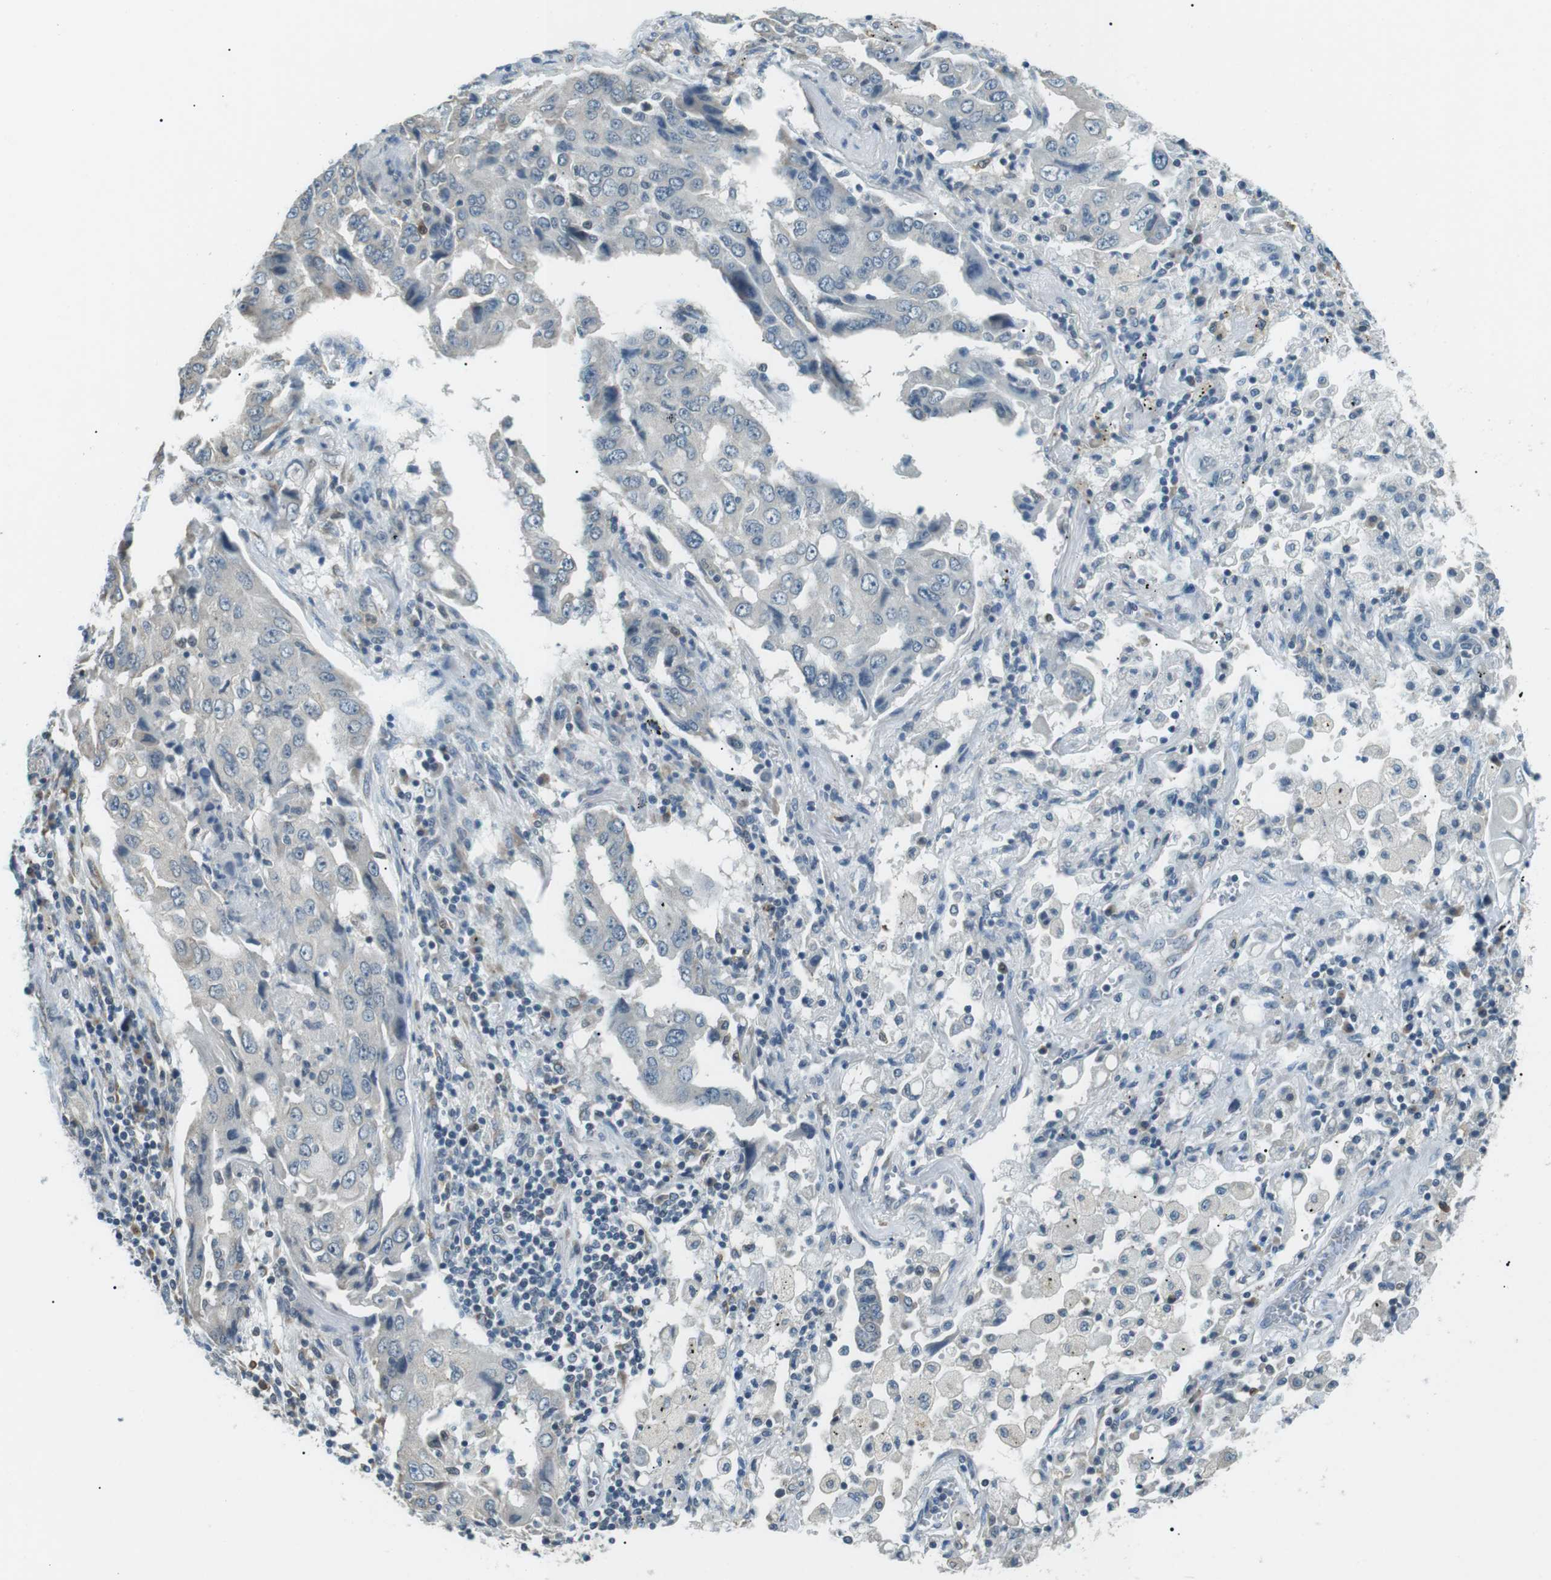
{"staining": {"intensity": "negative", "quantity": "none", "location": "none"}, "tissue": "lung cancer", "cell_type": "Tumor cells", "image_type": "cancer", "snomed": [{"axis": "morphology", "description": "Adenocarcinoma, NOS"}, {"axis": "topography", "description": "Lung"}], "caption": "Adenocarcinoma (lung) was stained to show a protein in brown. There is no significant staining in tumor cells. Nuclei are stained in blue.", "gene": "SERPINB2", "patient": {"sex": "female", "age": 65}}